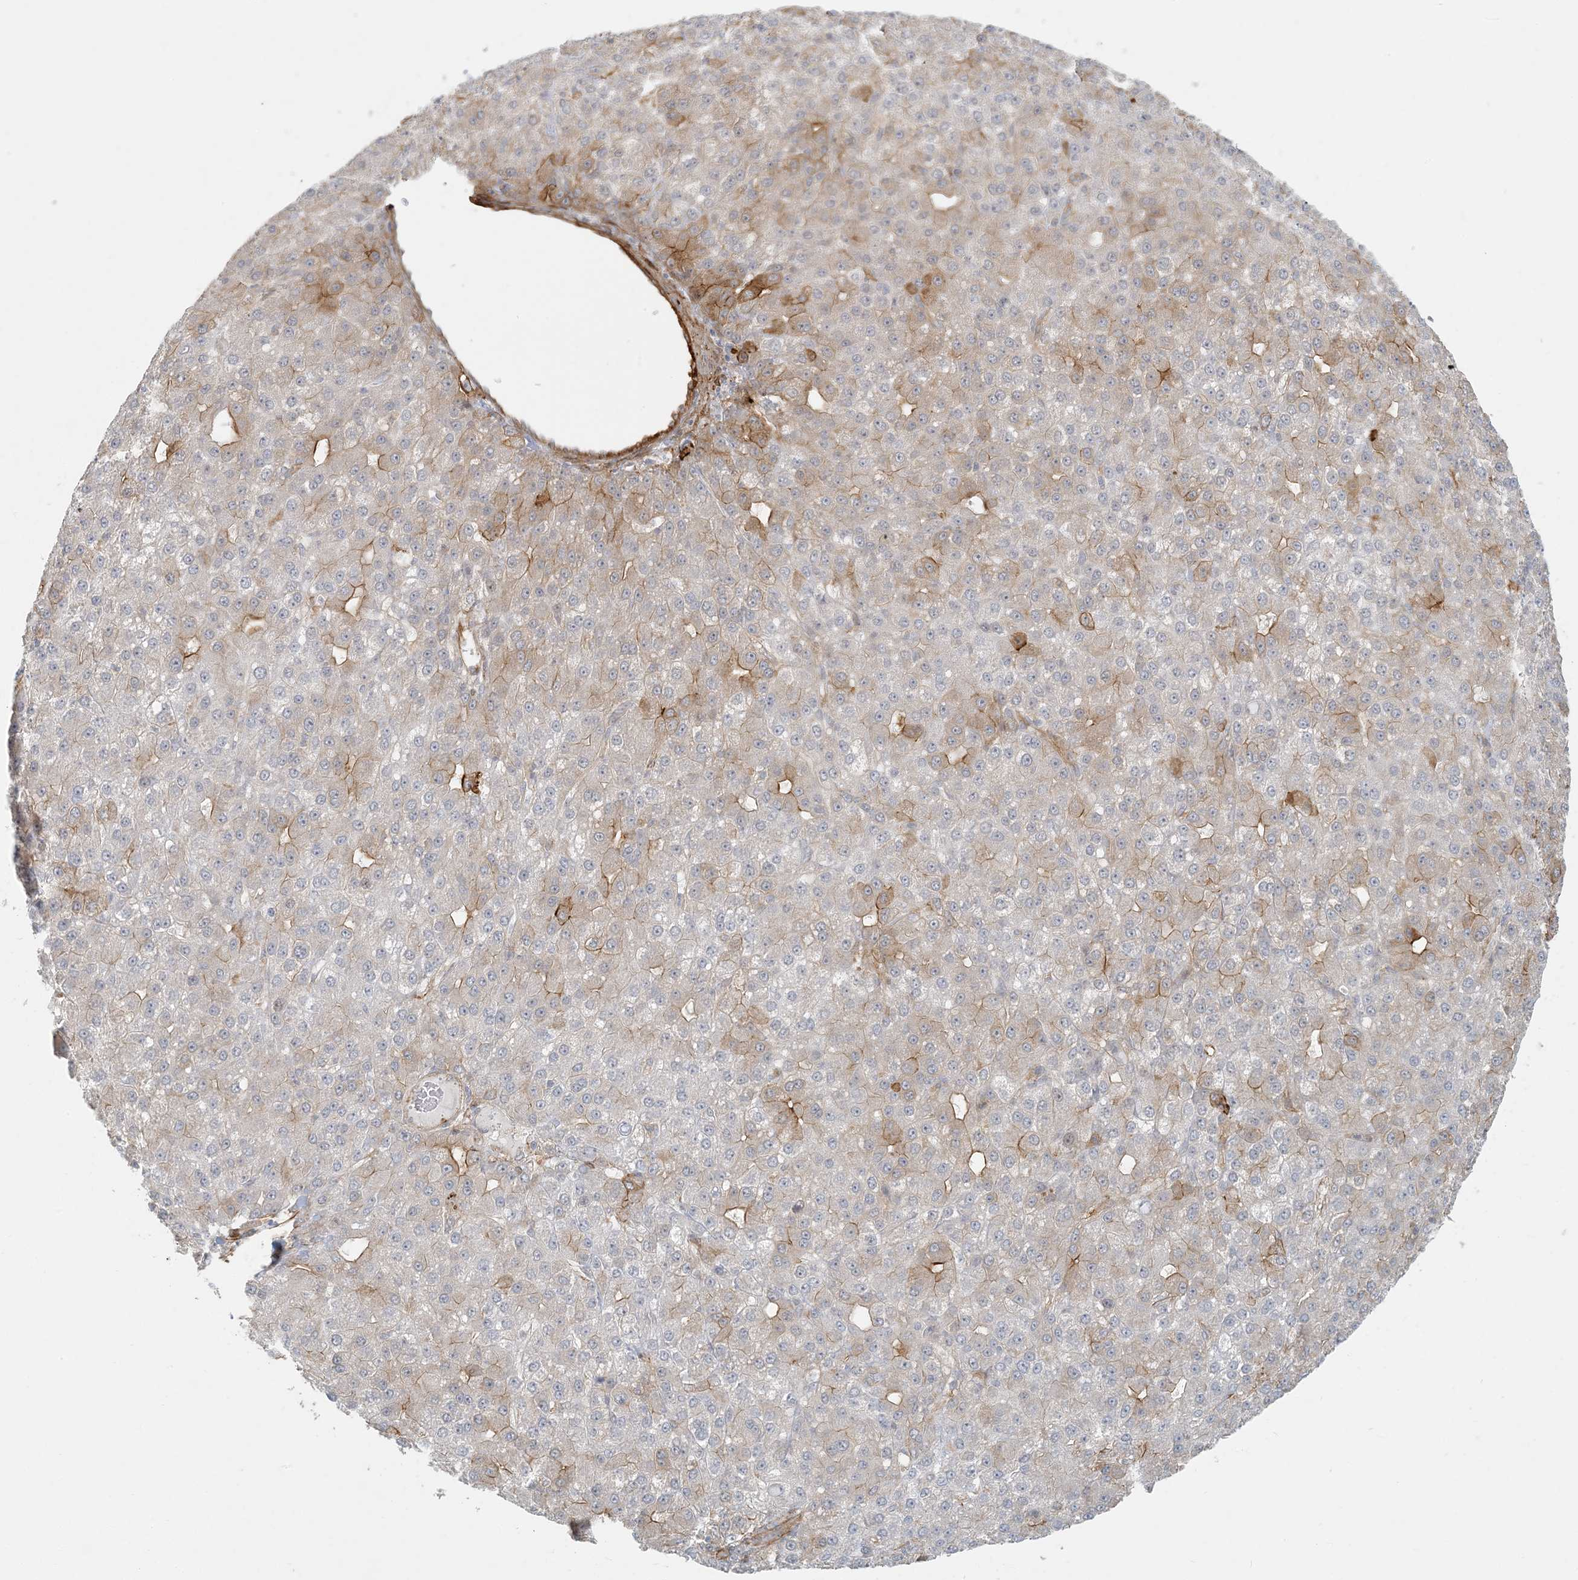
{"staining": {"intensity": "moderate", "quantity": "<25%", "location": "cytoplasmic/membranous"}, "tissue": "liver cancer", "cell_type": "Tumor cells", "image_type": "cancer", "snomed": [{"axis": "morphology", "description": "Carcinoma, Hepatocellular, NOS"}, {"axis": "topography", "description": "Liver"}], "caption": "This micrograph demonstrates IHC staining of liver hepatocellular carcinoma, with low moderate cytoplasmic/membranous expression in approximately <25% of tumor cells.", "gene": "BCORL1", "patient": {"sex": "male", "age": 67}}